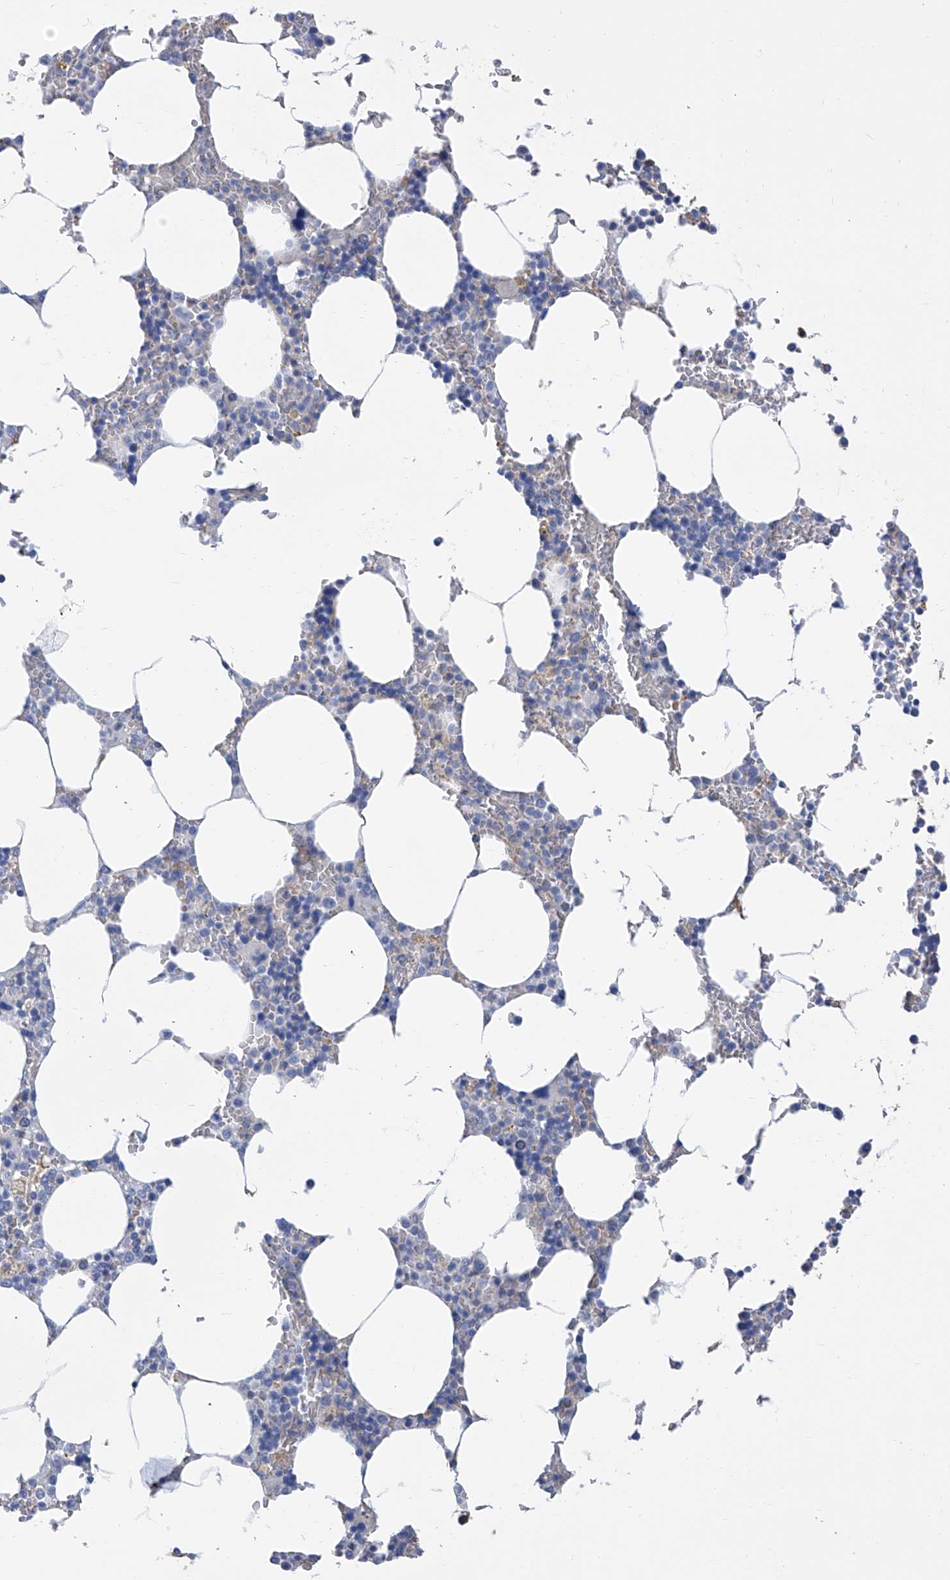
{"staining": {"intensity": "negative", "quantity": "none", "location": "none"}, "tissue": "bone marrow", "cell_type": "Hematopoietic cells", "image_type": "normal", "snomed": [{"axis": "morphology", "description": "Normal tissue, NOS"}, {"axis": "topography", "description": "Bone marrow"}], "caption": "Protein analysis of benign bone marrow reveals no significant positivity in hematopoietic cells. (IHC, brightfield microscopy, high magnification).", "gene": "SMS", "patient": {"sex": "male", "age": 70}}